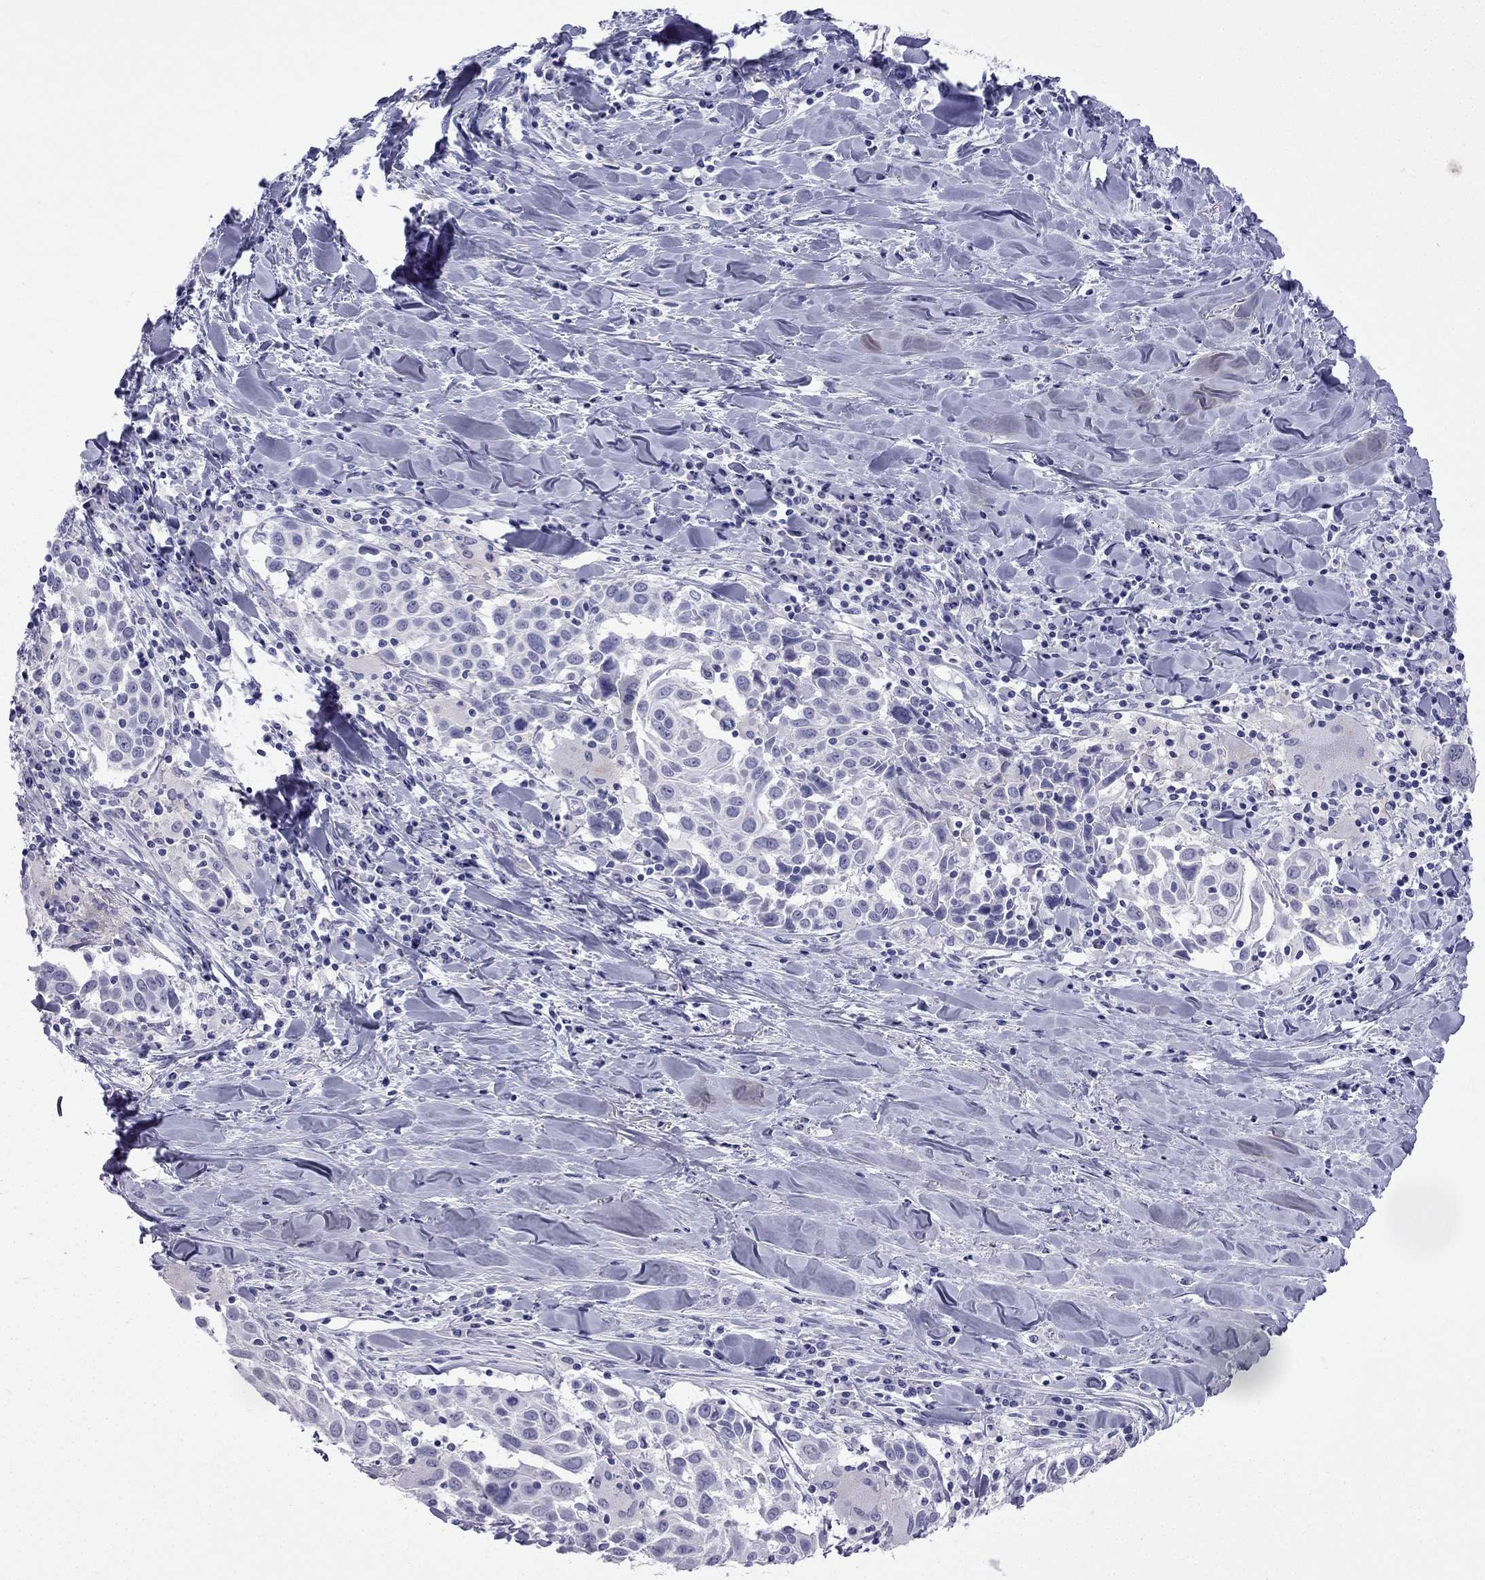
{"staining": {"intensity": "negative", "quantity": "none", "location": "none"}, "tissue": "lung cancer", "cell_type": "Tumor cells", "image_type": "cancer", "snomed": [{"axis": "morphology", "description": "Squamous cell carcinoma, NOS"}, {"axis": "topography", "description": "Lung"}], "caption": "Immunohistochemical staining of human squamous cell carcinoma (lung) displays no significant staining in tumor cells.", "gene": "GJA8", "patient": {"sex": "male", "age": 57}}